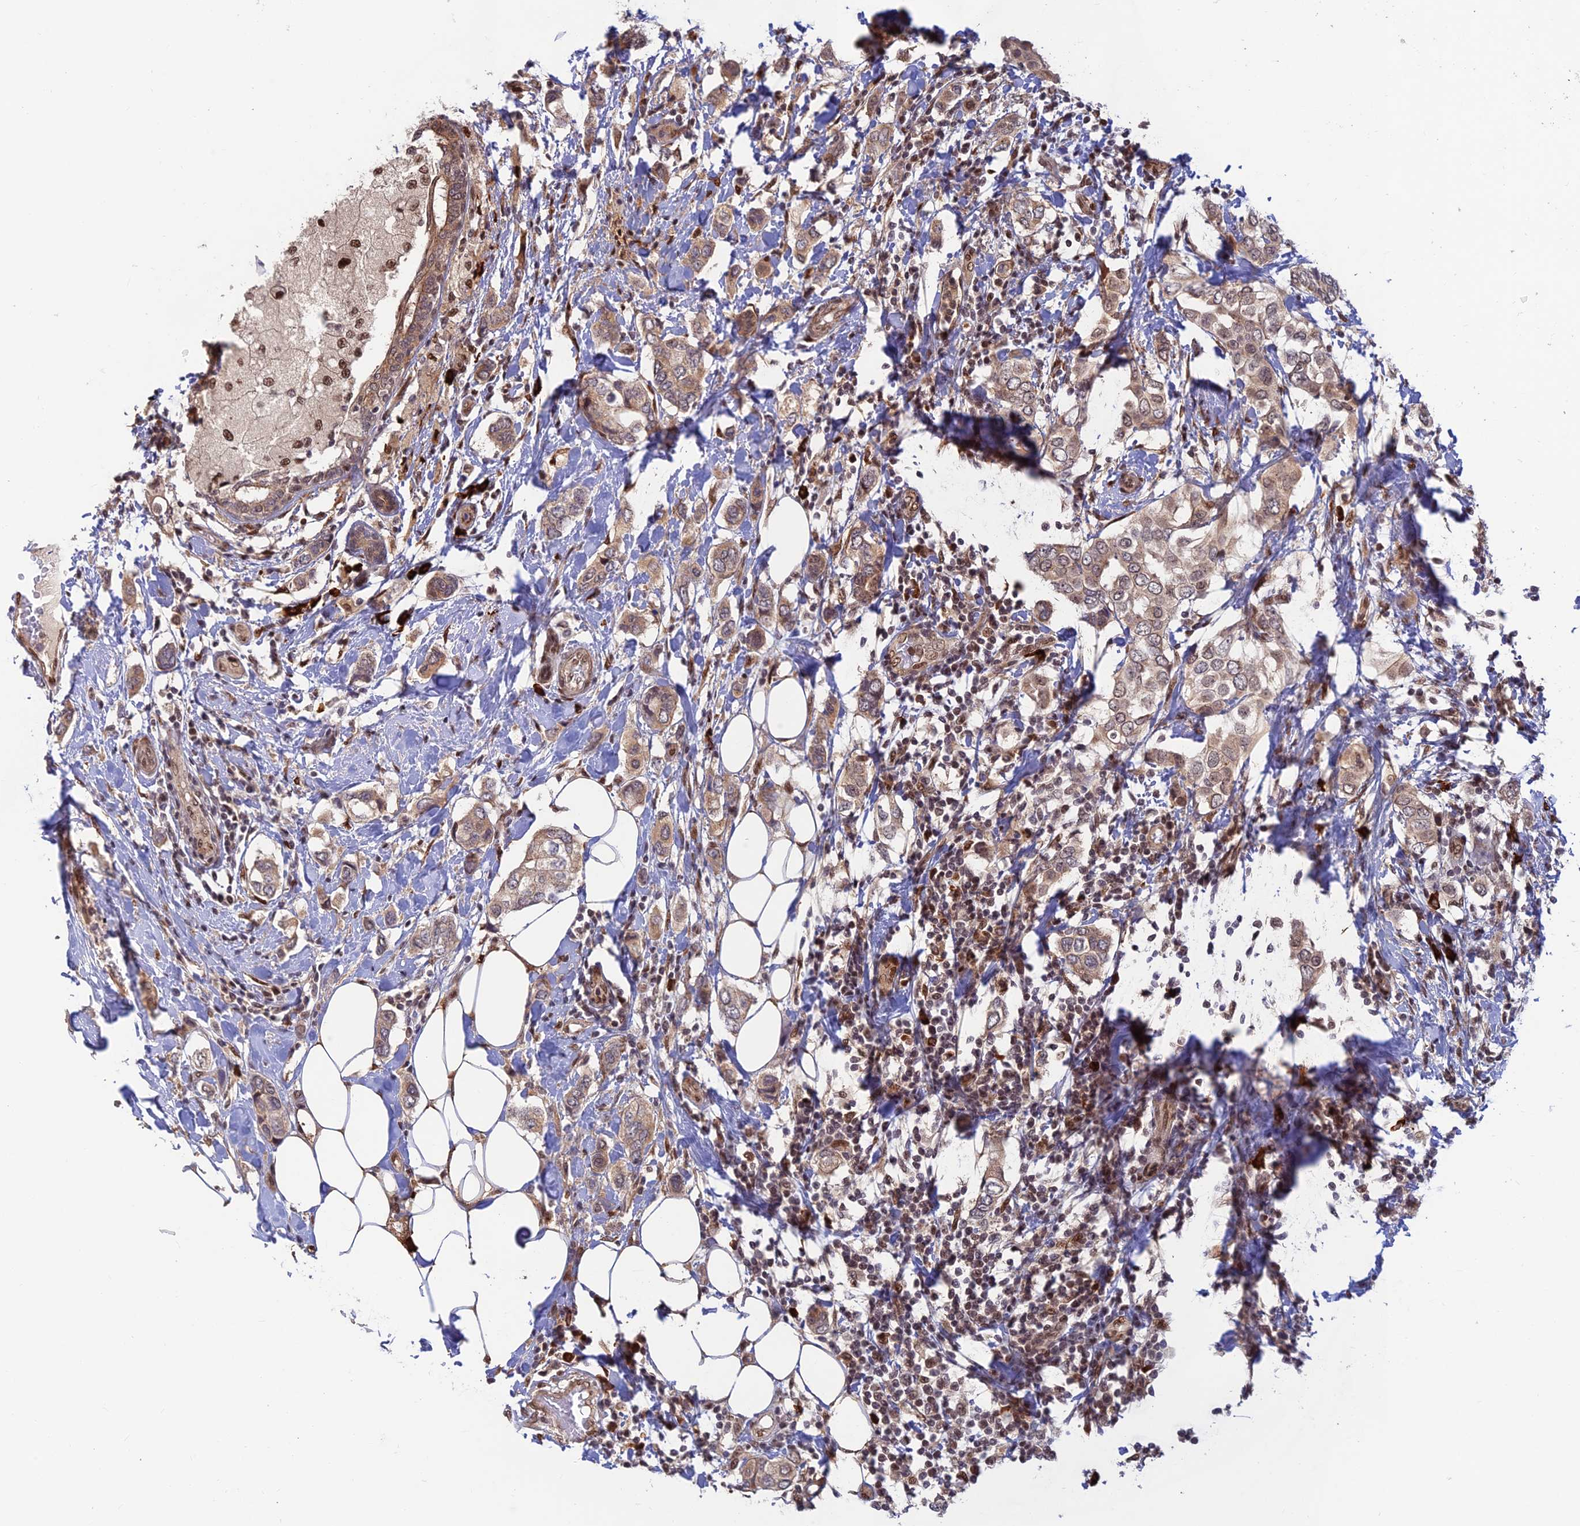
{"staining": {"intensity": "weak", "quantity": ">75%", "location": "cytoplasmic/membranous,nuclear"}, "tissue": "breast cancer", "cell_type": "Tumor cells", "image_type": "cancer", "snomed": [{"axis": "morphology", "description": "Lobular carcinoma"}, {"axis": "topography", "description": "Breast"}], "caption": "IHC (DAB) staining of human breast cancer reveals weak cytoplasmic/membranous and nuclear protein expression in approximately >75% of tumor cells.", "gene": "ZNF565", "patient": {"sex": "female", "age": 51}}